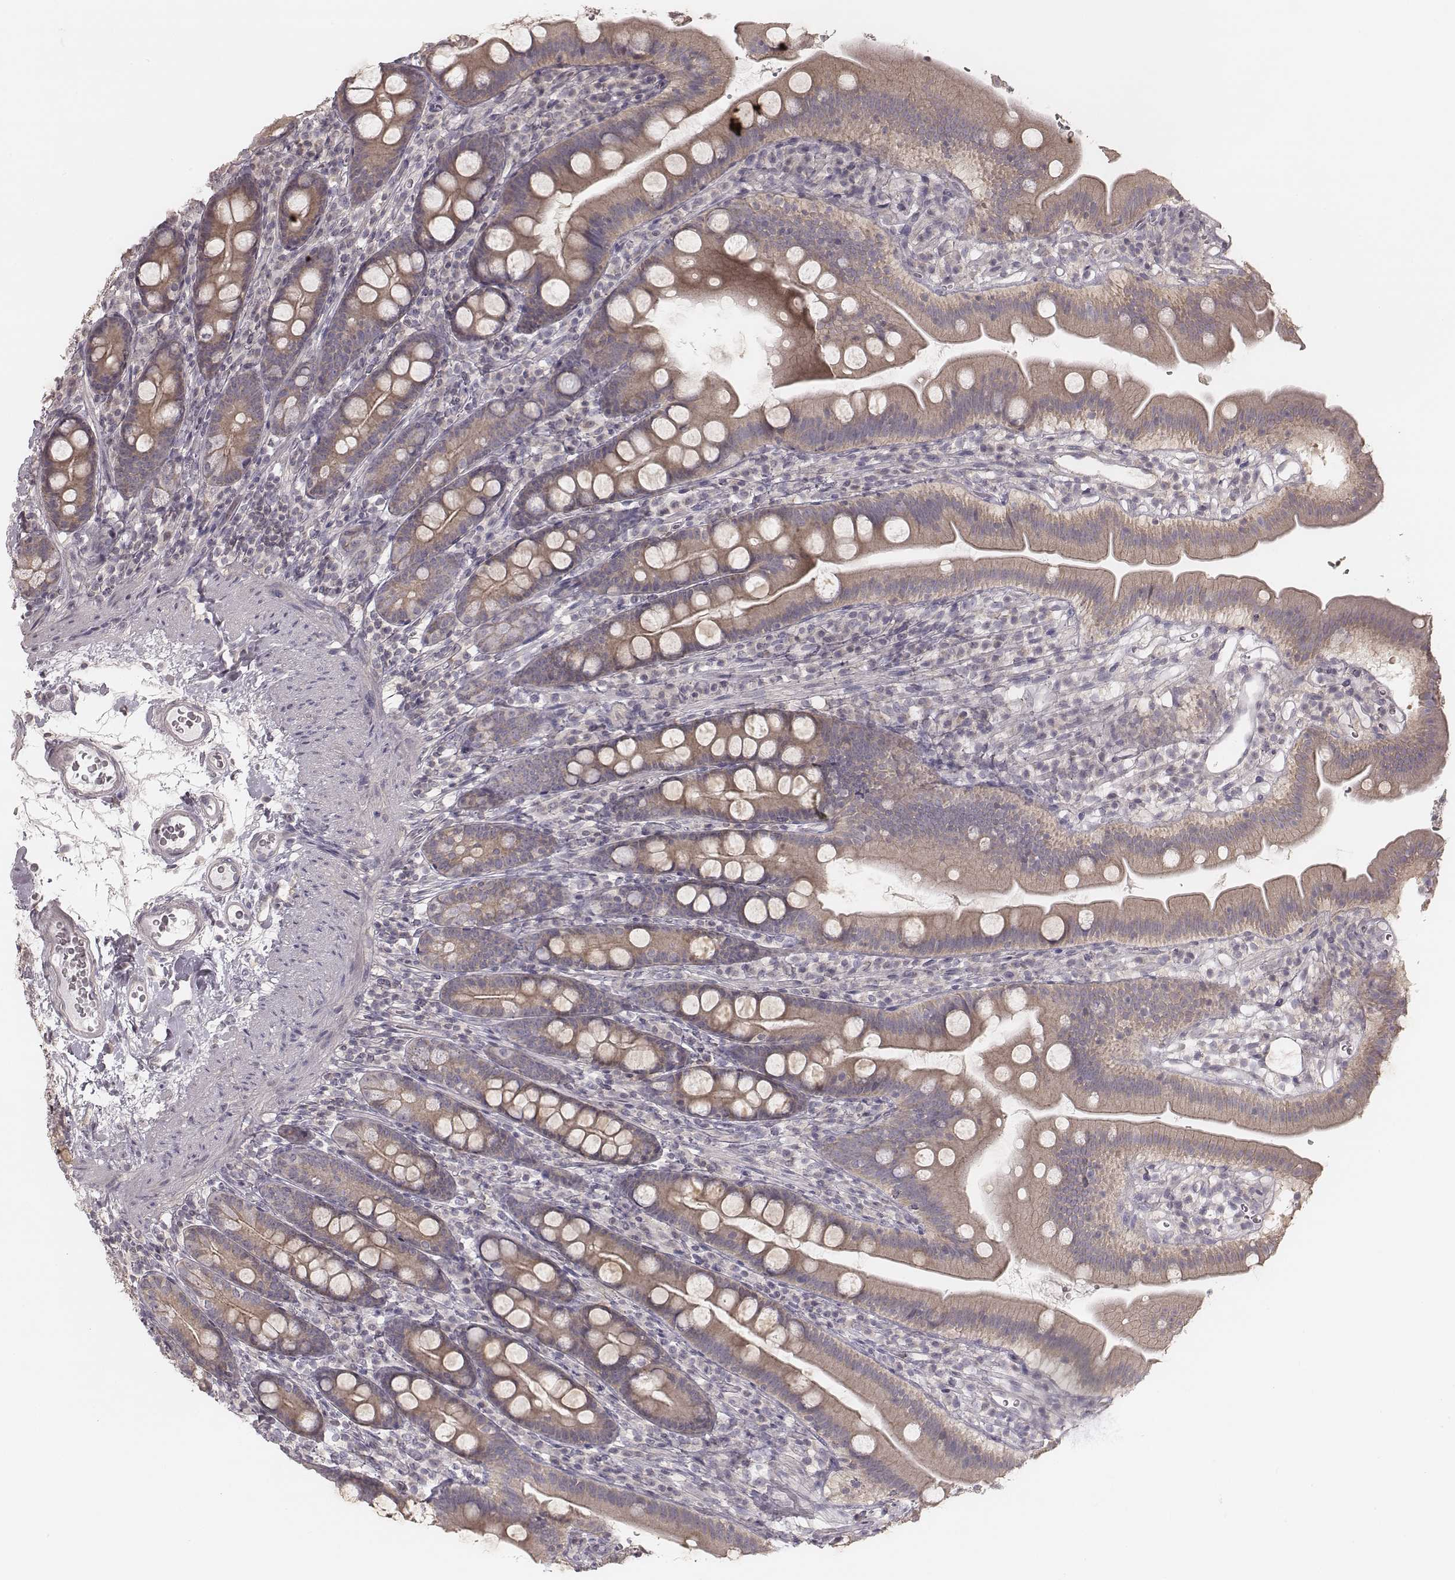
{"staining": {"intensity": "weak", "quantity": ">75%", "location": "cytoplasmic/membranous"}, "tissue": "duodenum", "cell_type": "Glandular cells", "image_type": "normal", "snomed": [{"axis": "morphology", "description": "Normal tissue, NOS"}, {"axis": "topography", "description": "Duodenum"}], "caption": "Weak cytoplasmic/membranous protein staining is present in approximately >75% of glandular cells in duodenum. (DAB = brown stain, brightfield microscopy at high magnification).", "gene": "TDRD5", "patient": {"sex": "female", "age": 67}}